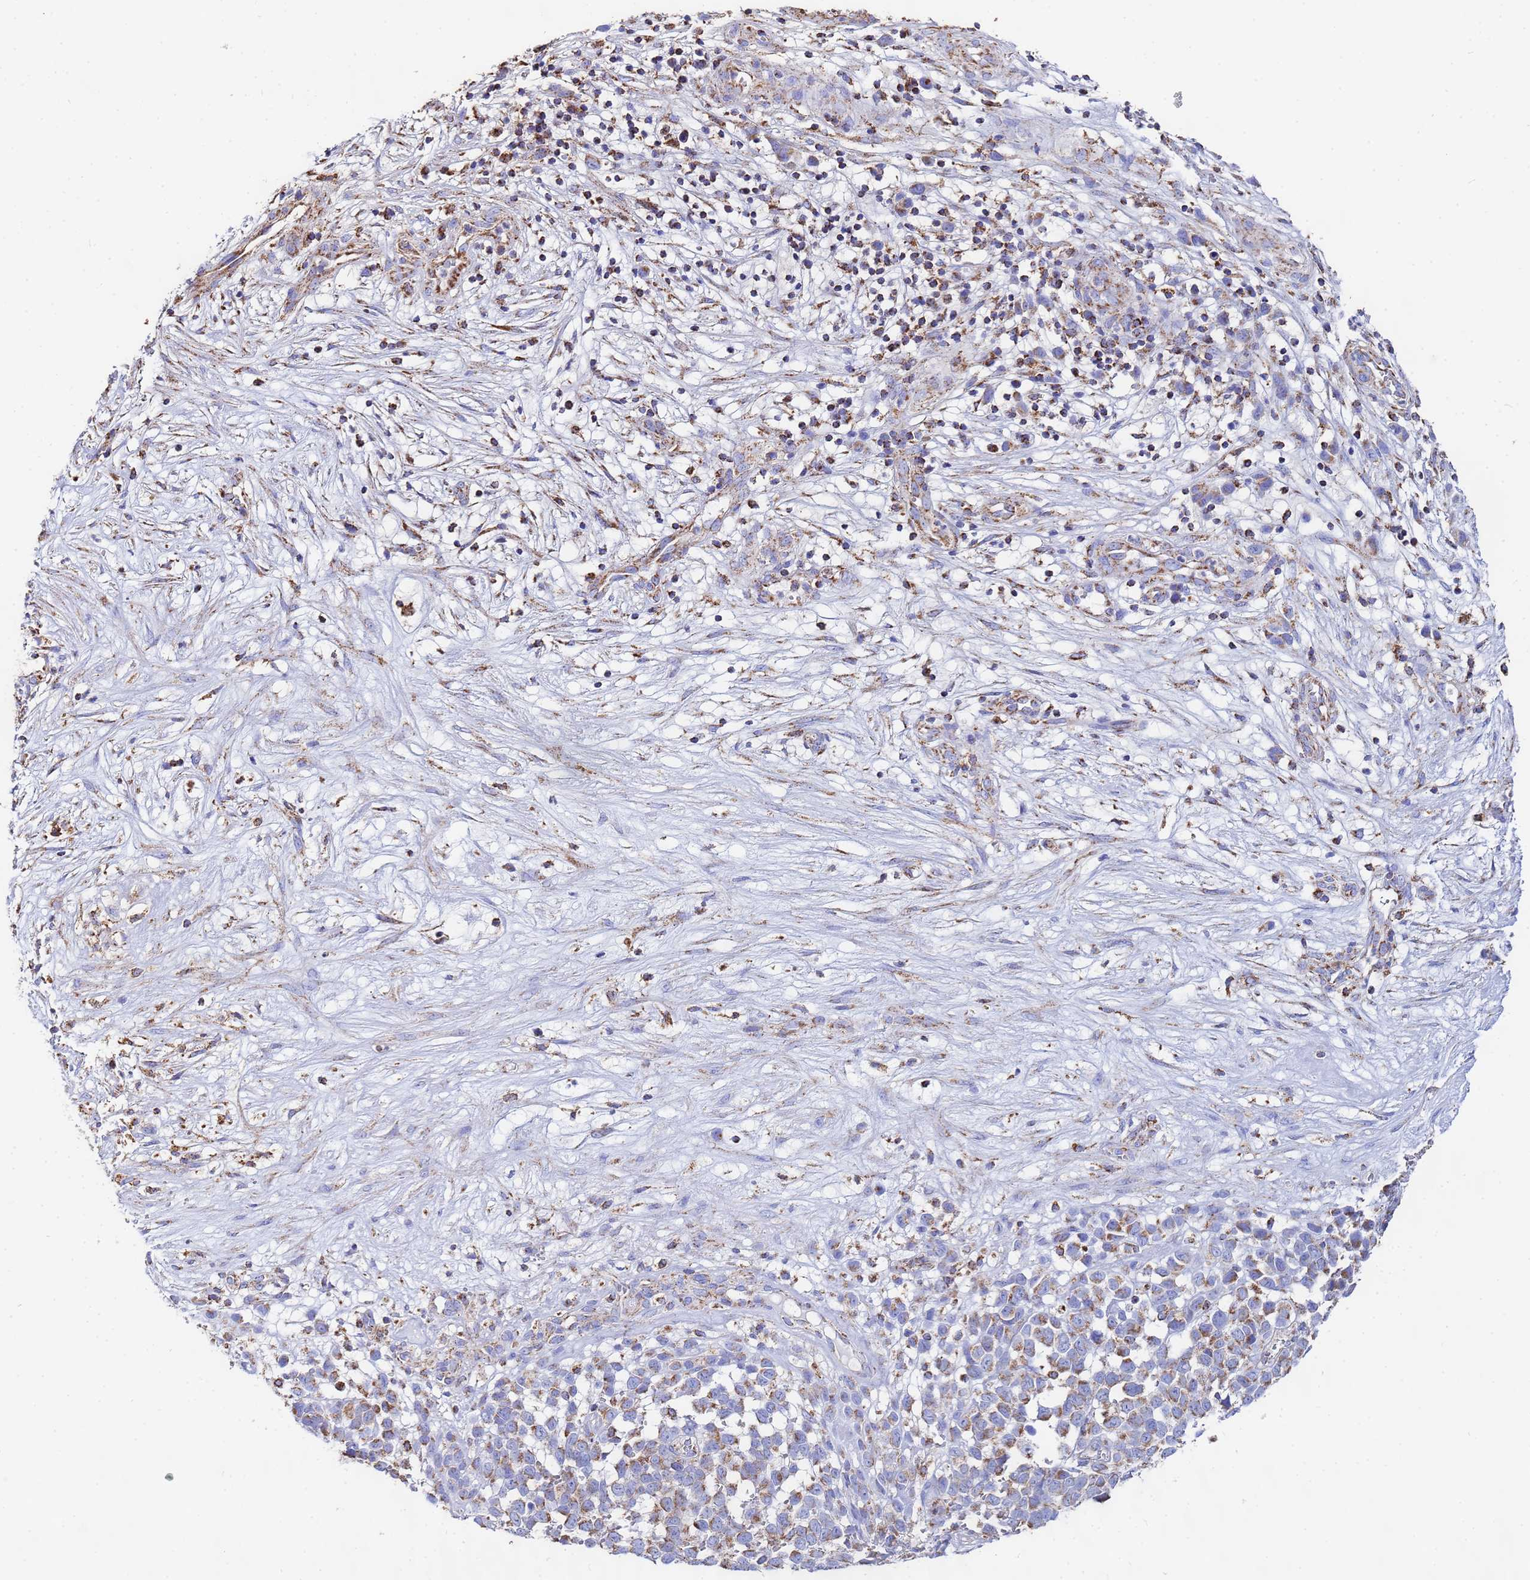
{"staining": {"intensity": "moderate", "quantity": ">75%", "location": "cytoplasmic/membranous"}, "tissue": "melanoma", "cell_type": "Tumor cells", "image_type": "cancer", "snomed": [{"axis": "morphology", "description": "Malignant melanoma, NOS"}, {"axis": "topography", "description": "Nose, NOS"}], "caption": "Malignant melanoma stained with DAB immunohistochemistry (IHC) demonstrates medium levels of moderate cytoplasmic/membranous positivity in approximately >75% of tumor cells. The staining is performed using DAB brown chromogen to label protein expression. The nuclei are counter-stained blue using hematoxylin.", "gene": "GLUD1", "patient": {"sex": "female", "age": 48}}